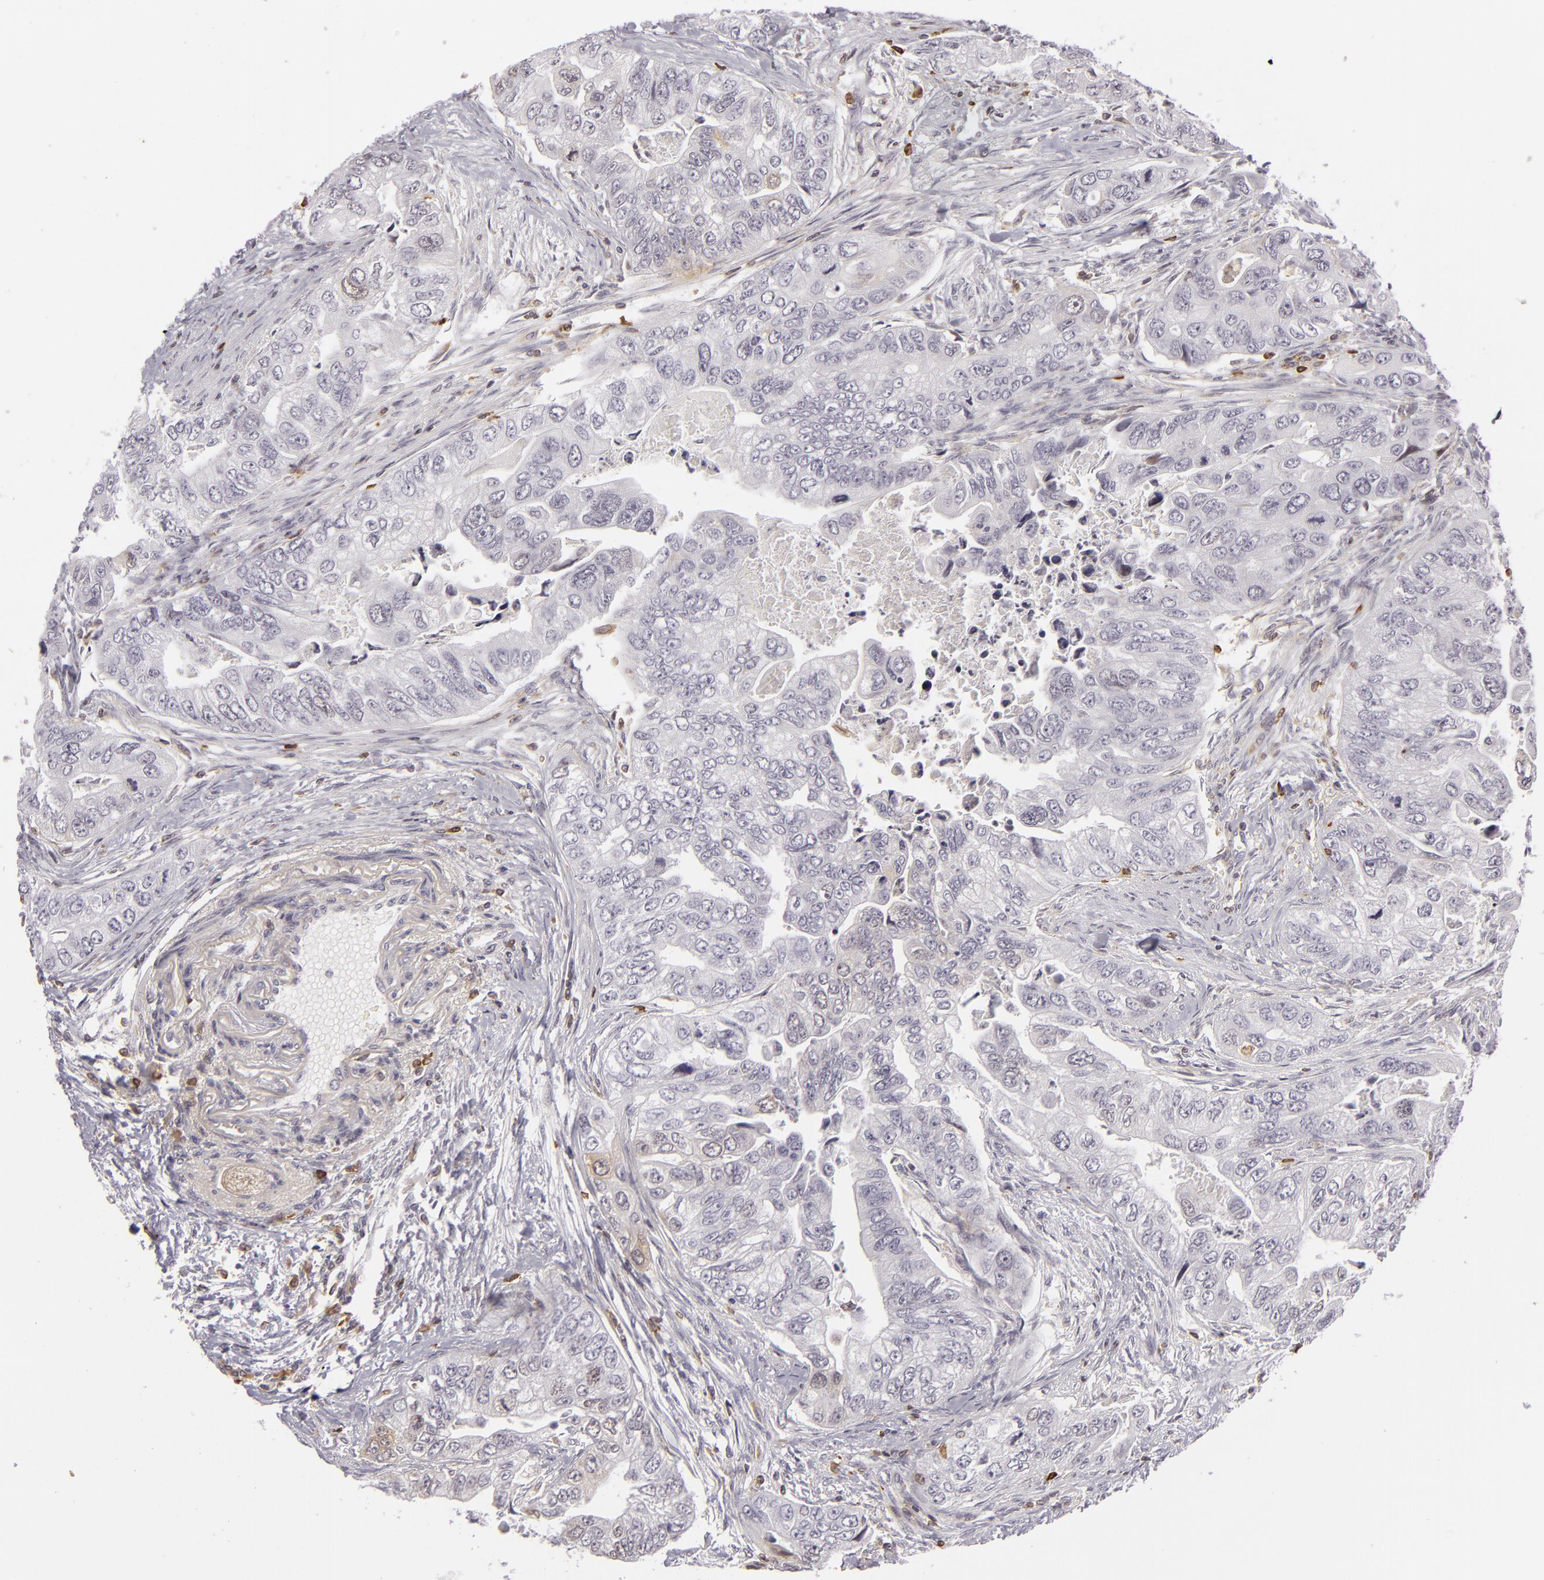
{"staining": {"intensity": "negative", "quantity": "none", "location": "none"}, "tissue": "colorectal cancer", "cell_type": "Tumor cells", "image_type": "cancer", "snomed": [{"axis": "morphology", "description": "Adenocarcinoma, NOS"}, {"axis": "topography", "description": "Colon"}], "caption": "An image of colorectal cancer stained for a protein exhibits no brown staining in tumor cells.", "gene": "APOBEC3G", "patient": {"sex": "female", "age": 11}}